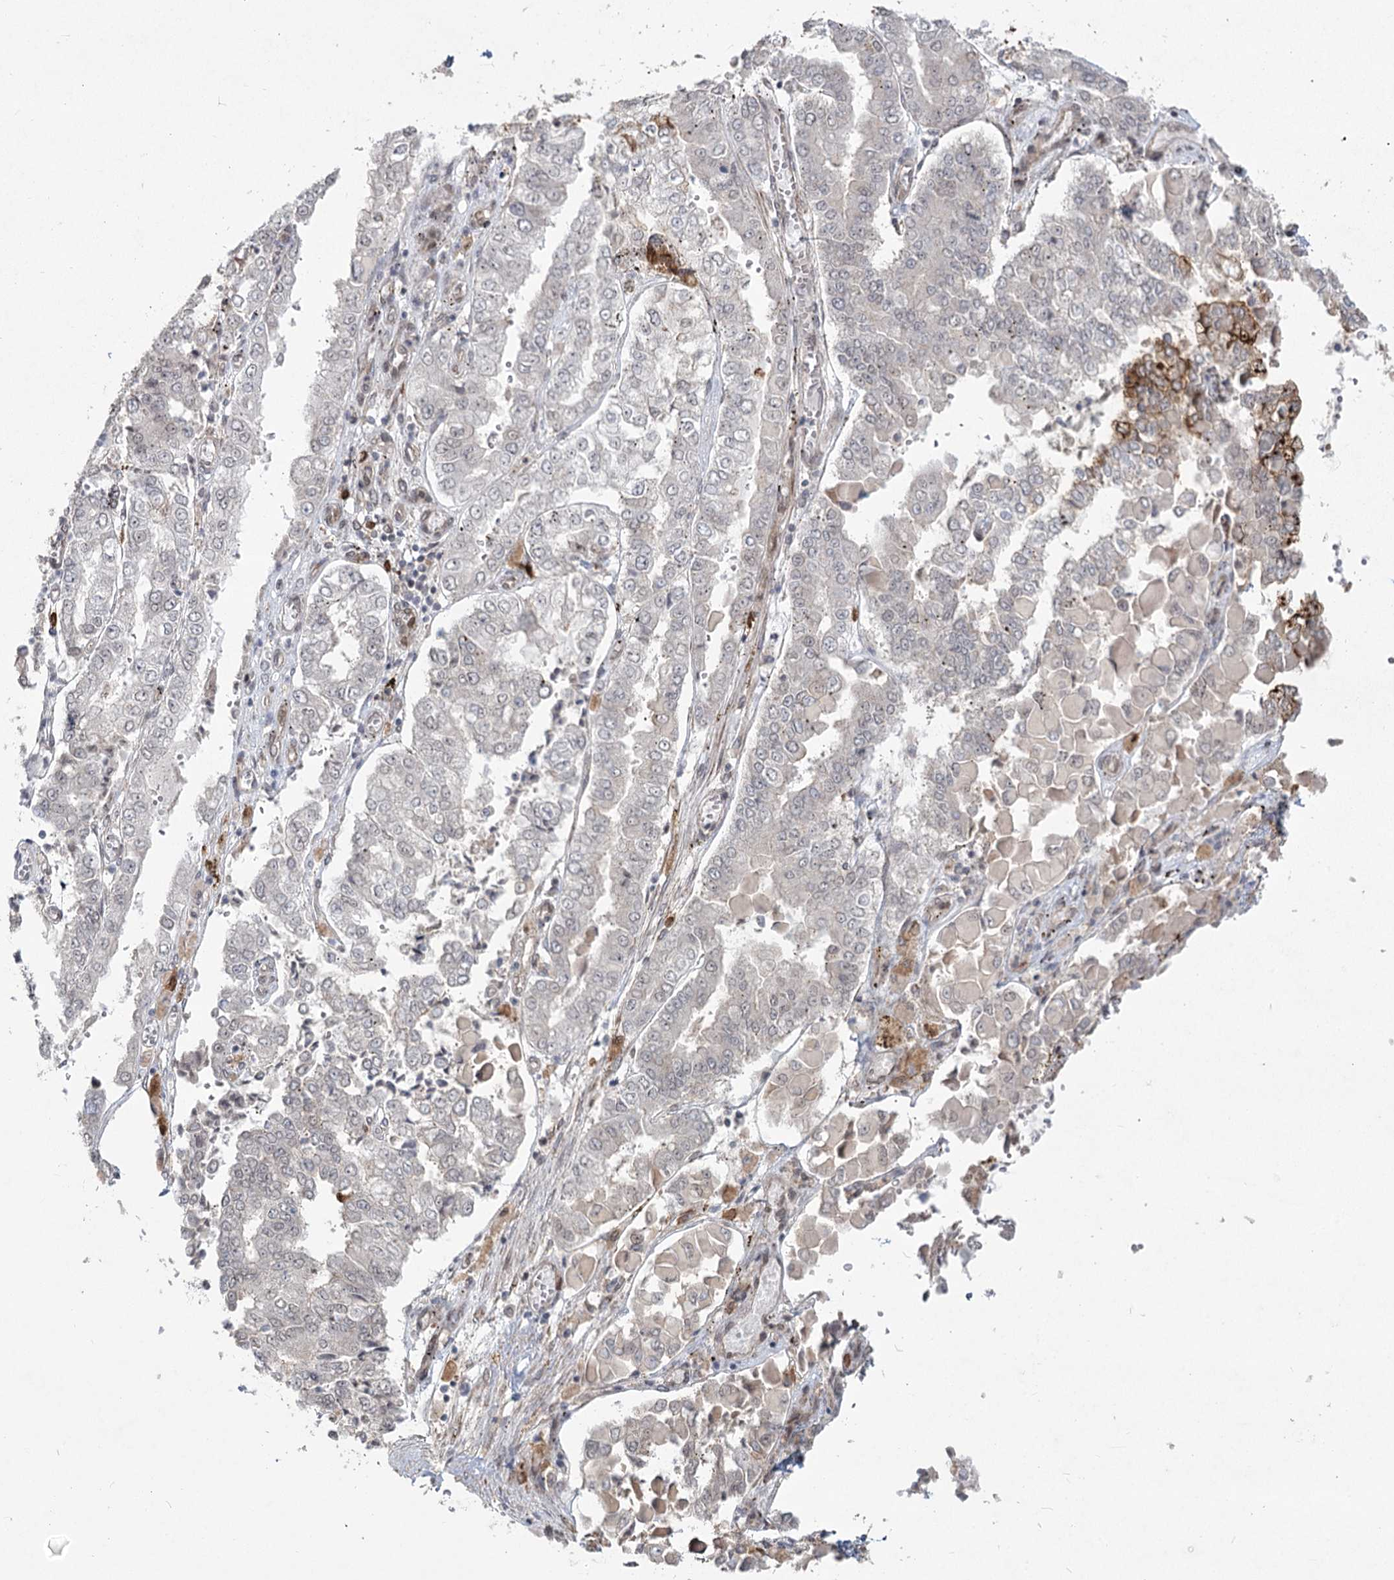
{"staining": {"intensity": "moderate", "quantity": "<25%", "location": "cytoplasmic/membranous"}, "tissue": "stomach cancer", "cell_type": "Tumor cells", "image_type": "cancer", "snomed": [{"axis": "morphology", "description": "Adenocarcinoma, NOS"}, {"axis": "topography", "description": "Stomach"}], "caption": "Protein positivity by immunohistochemistry shows moderate cytoplasmic/membranous expression in about <25% of tumor cells in stomach cancer.", "gene": "AP2M1", "patient": {"sex": "male", "age": 76}}